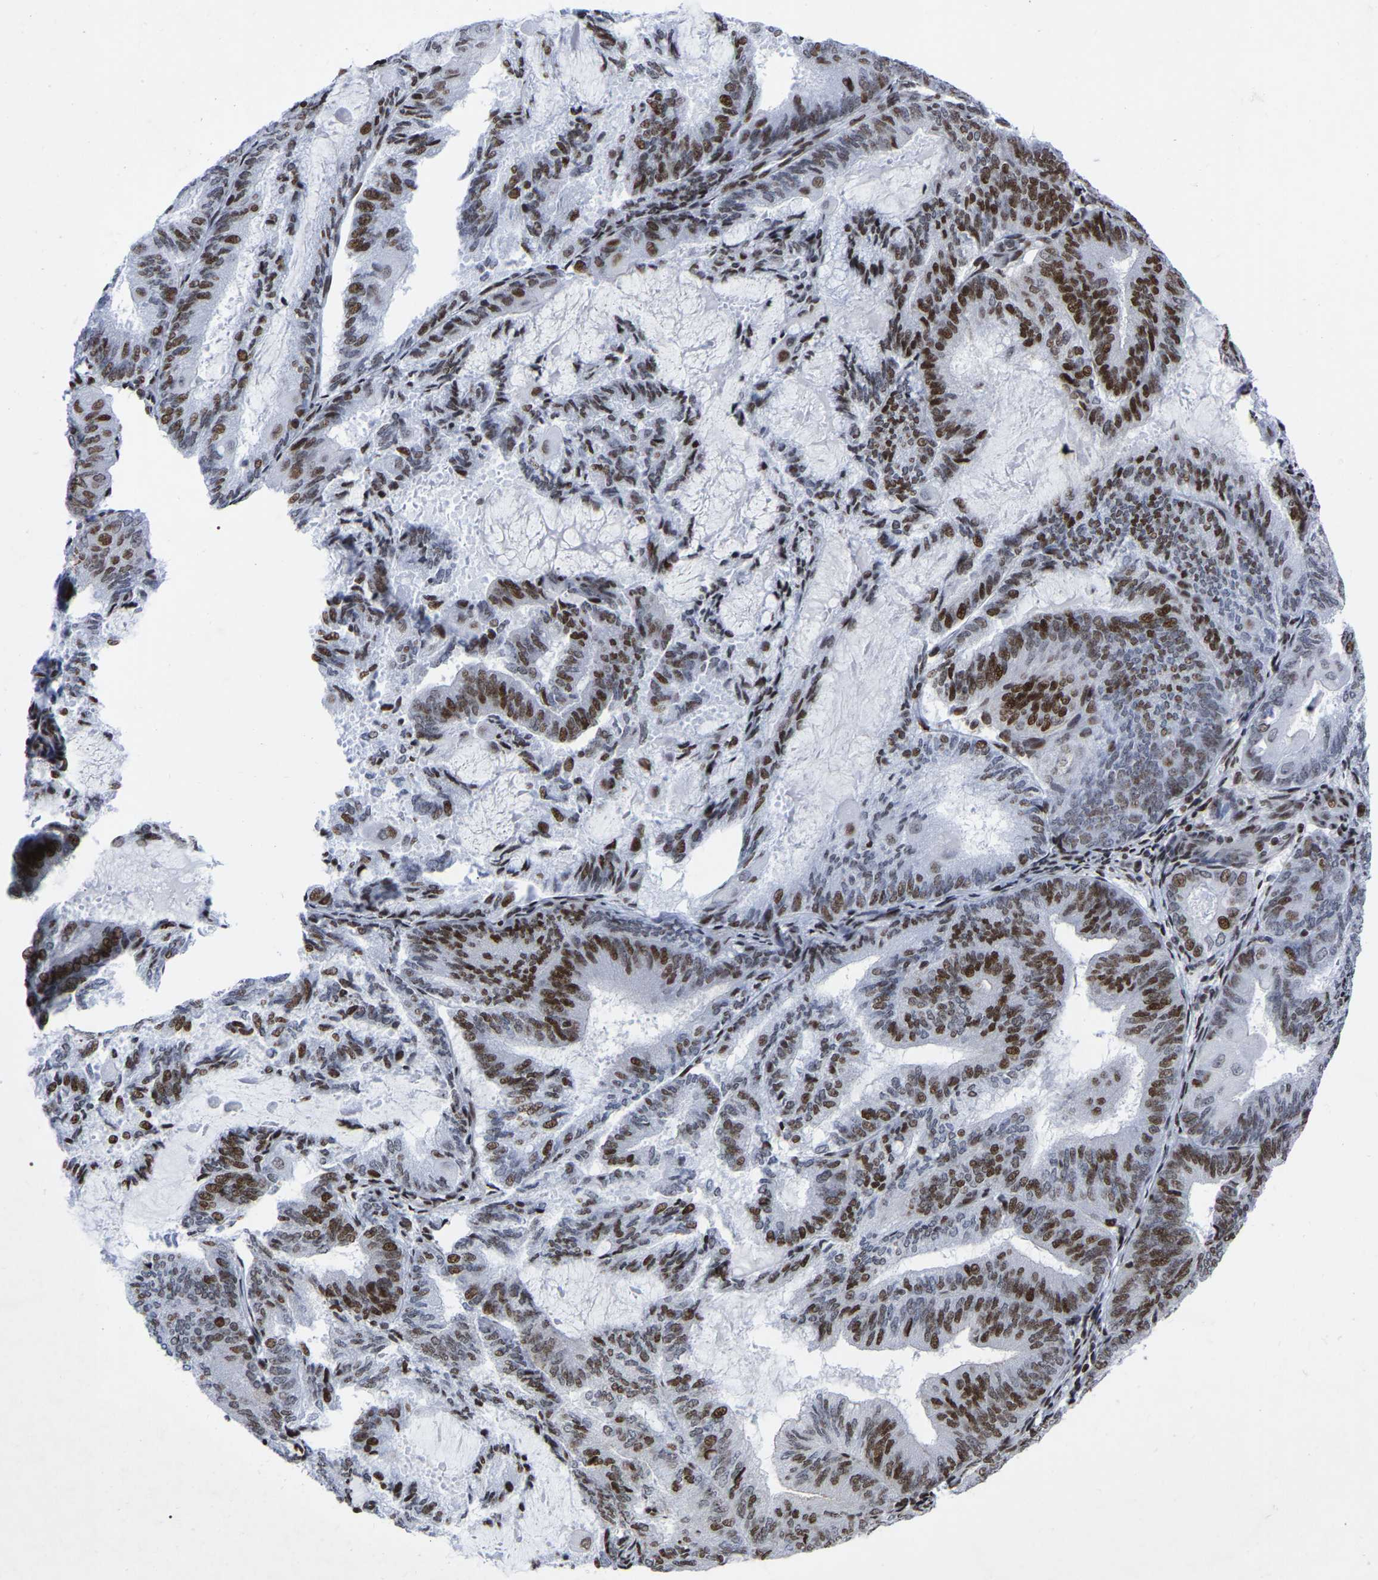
{"staining": {"intensity": "moderate", "quantity": ">75%", "location": "nuclear"}, "tissue": "endometrial cancer", "cell_type": "Tumor cells", "image_type": "cancer", "snomed": [{"axis": "morphology", "description": "Adenocarcinoma, NOS"}, {"axis": "topography", "description": "Endometrium"}], "caption": "Human endometrial cancer stained for a protein (brown) exhibits moderate nuclear positive expression in about >75% of tumor cells.", "gene": "PRCC", "patient": {"sex": "female", "age": 81}}